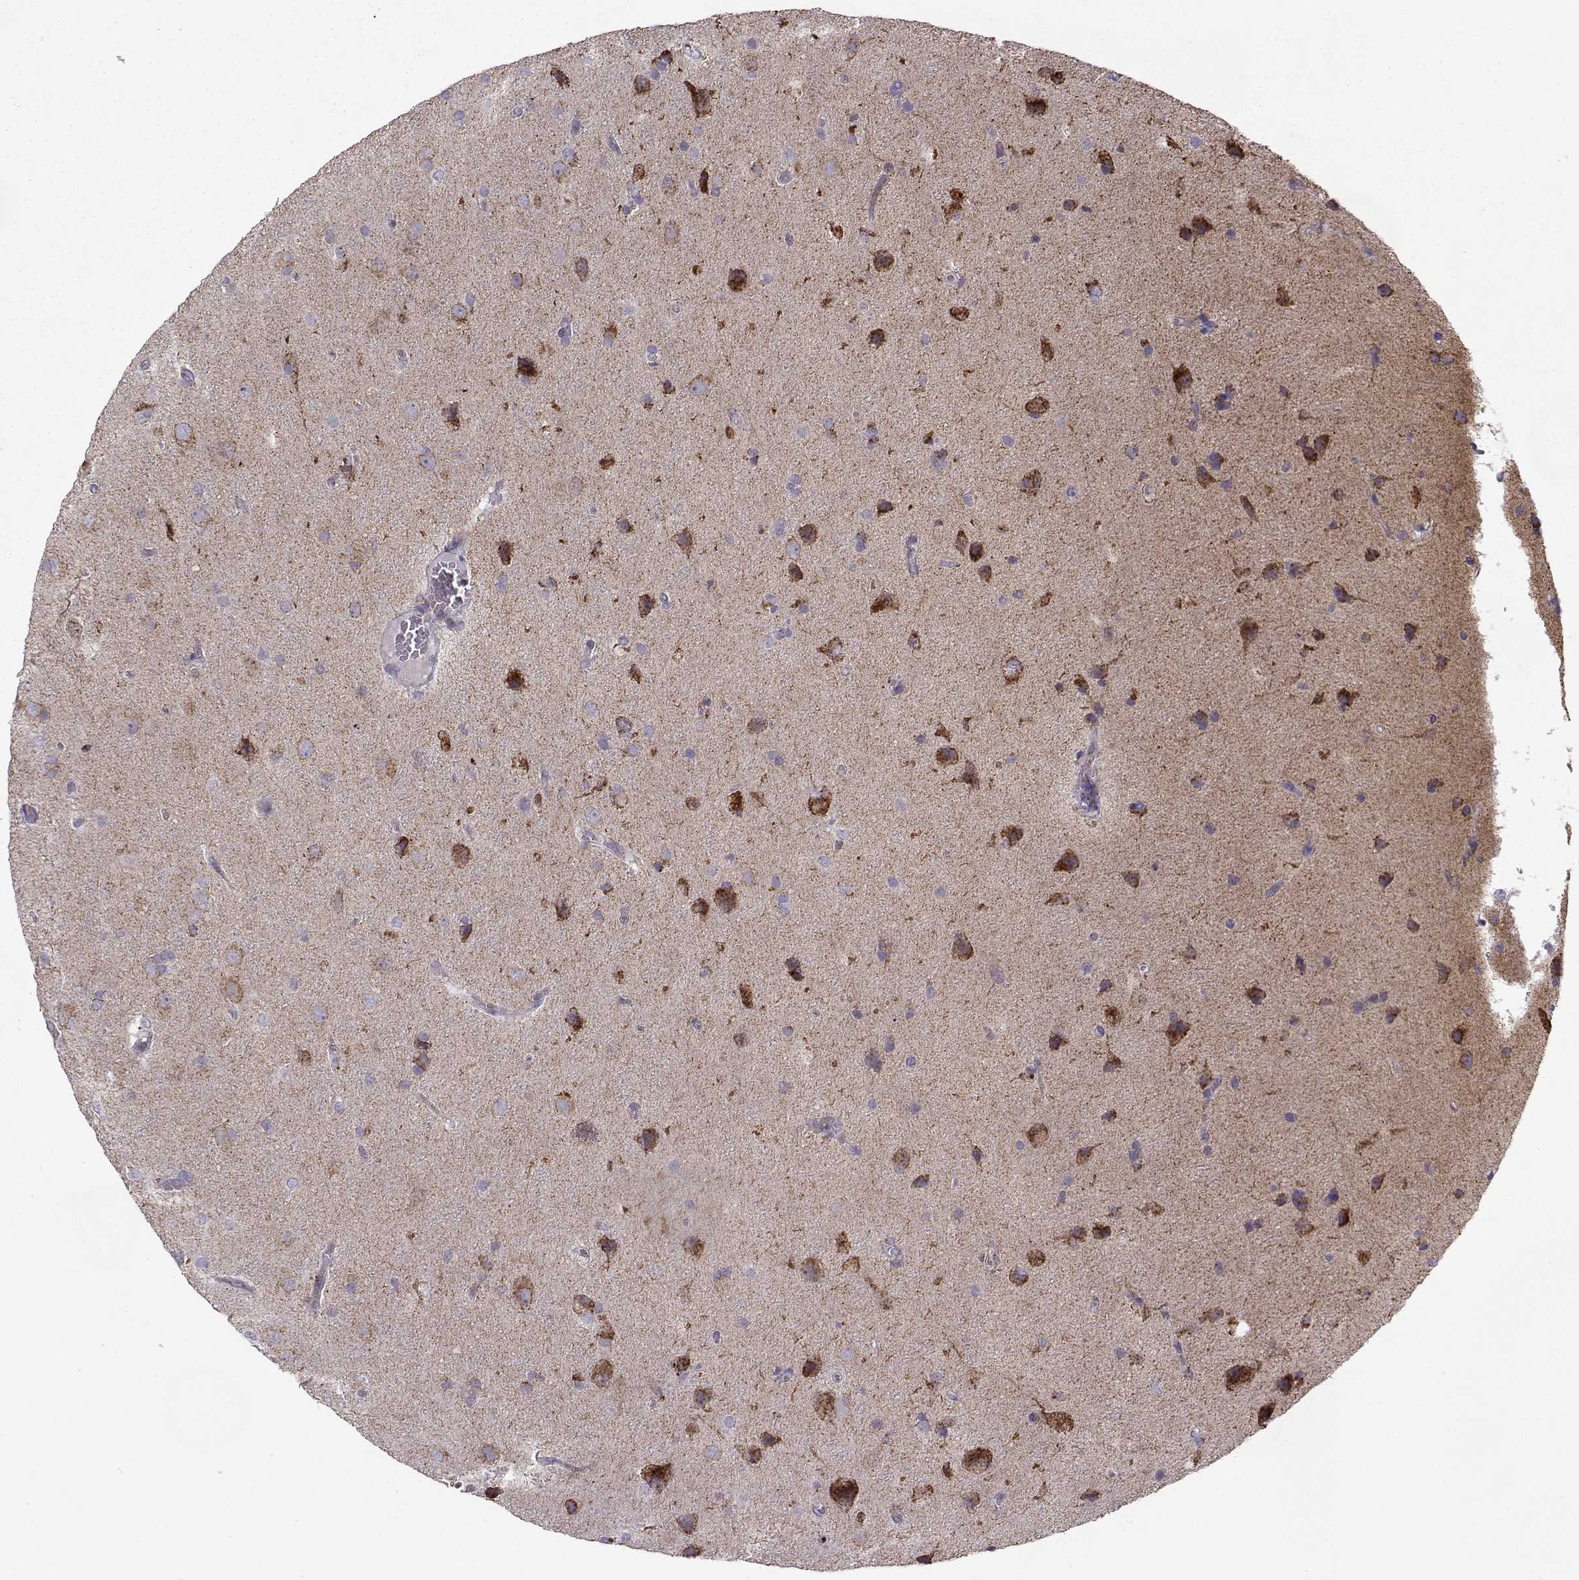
{"staining": {"intensity": "negative", "quantity": "none", "location": "none"}, "tissue": "glioma", "cell_type": "Tumor cells", "image_type": "cancer", "snomed": [{"axis": "morphology", "description": "Glioma, malignant, Low grade"}, {"axis": "topography", "description": "Brain"}], "caption": "Histopathology image shows no protein positivity in tumor cells of glioma tissue.", "gene": "NECAB3", "patient": {"sex": "male", "age": 58}}